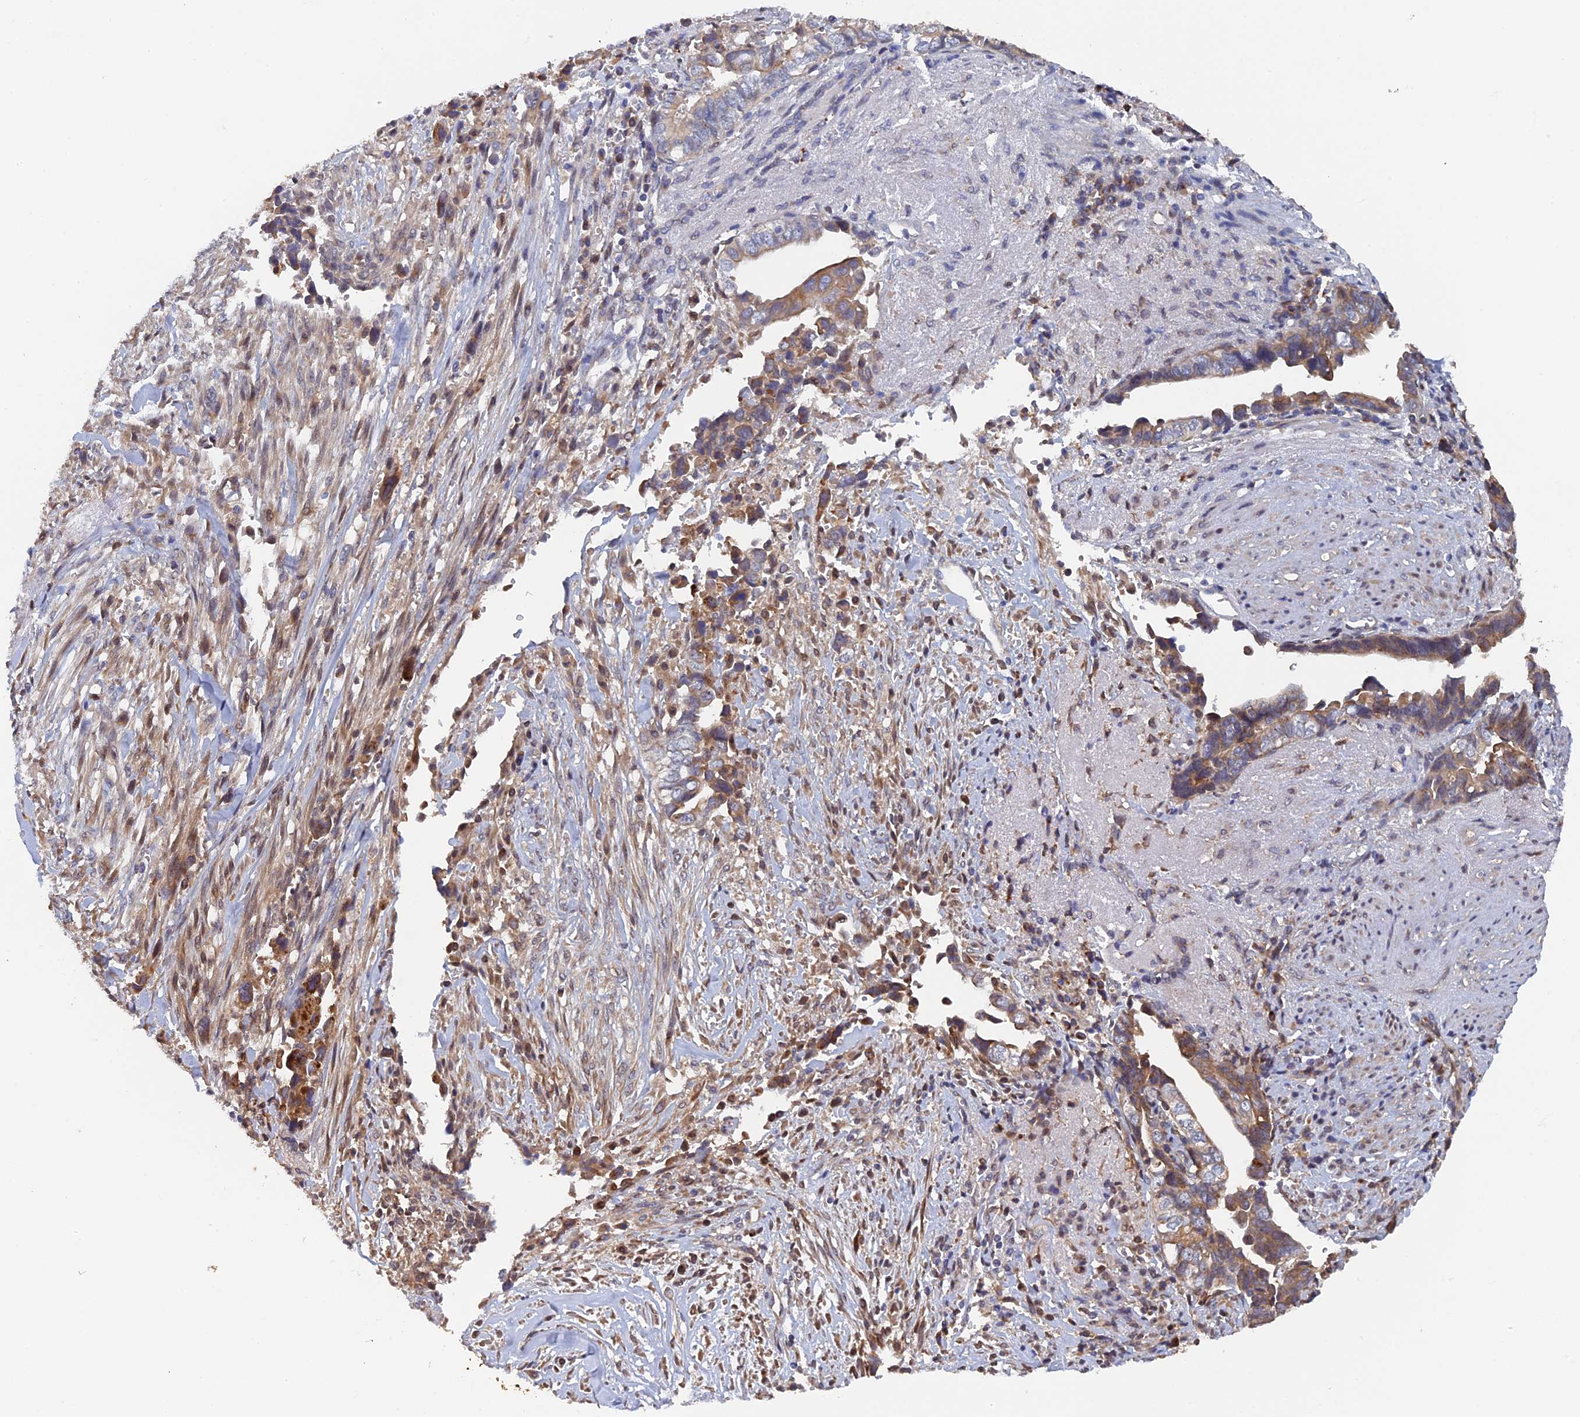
{"staining": {"intensity": "moderate", "quantity": "25%-75%", "location": "cytoplasmic/membranous"}, "tissue": "liver cancer", "cell_type": "Tumor cells", "image_type": "cancer", "snomed": [{"axis": "morphology", "description": "Cholangiocarcinoma"}, {"axis": "topography", "description": "Liver"}], "caption": "There is medium levels of moderate cytoplasmic/membranous staining in tumor cells of liver cancer (cholangiocarcinoma), as demonstrated by immunohistochemical staining (brown color).", "gene": "VPS37C", "patient": {"sex": "female", "age": 79}}